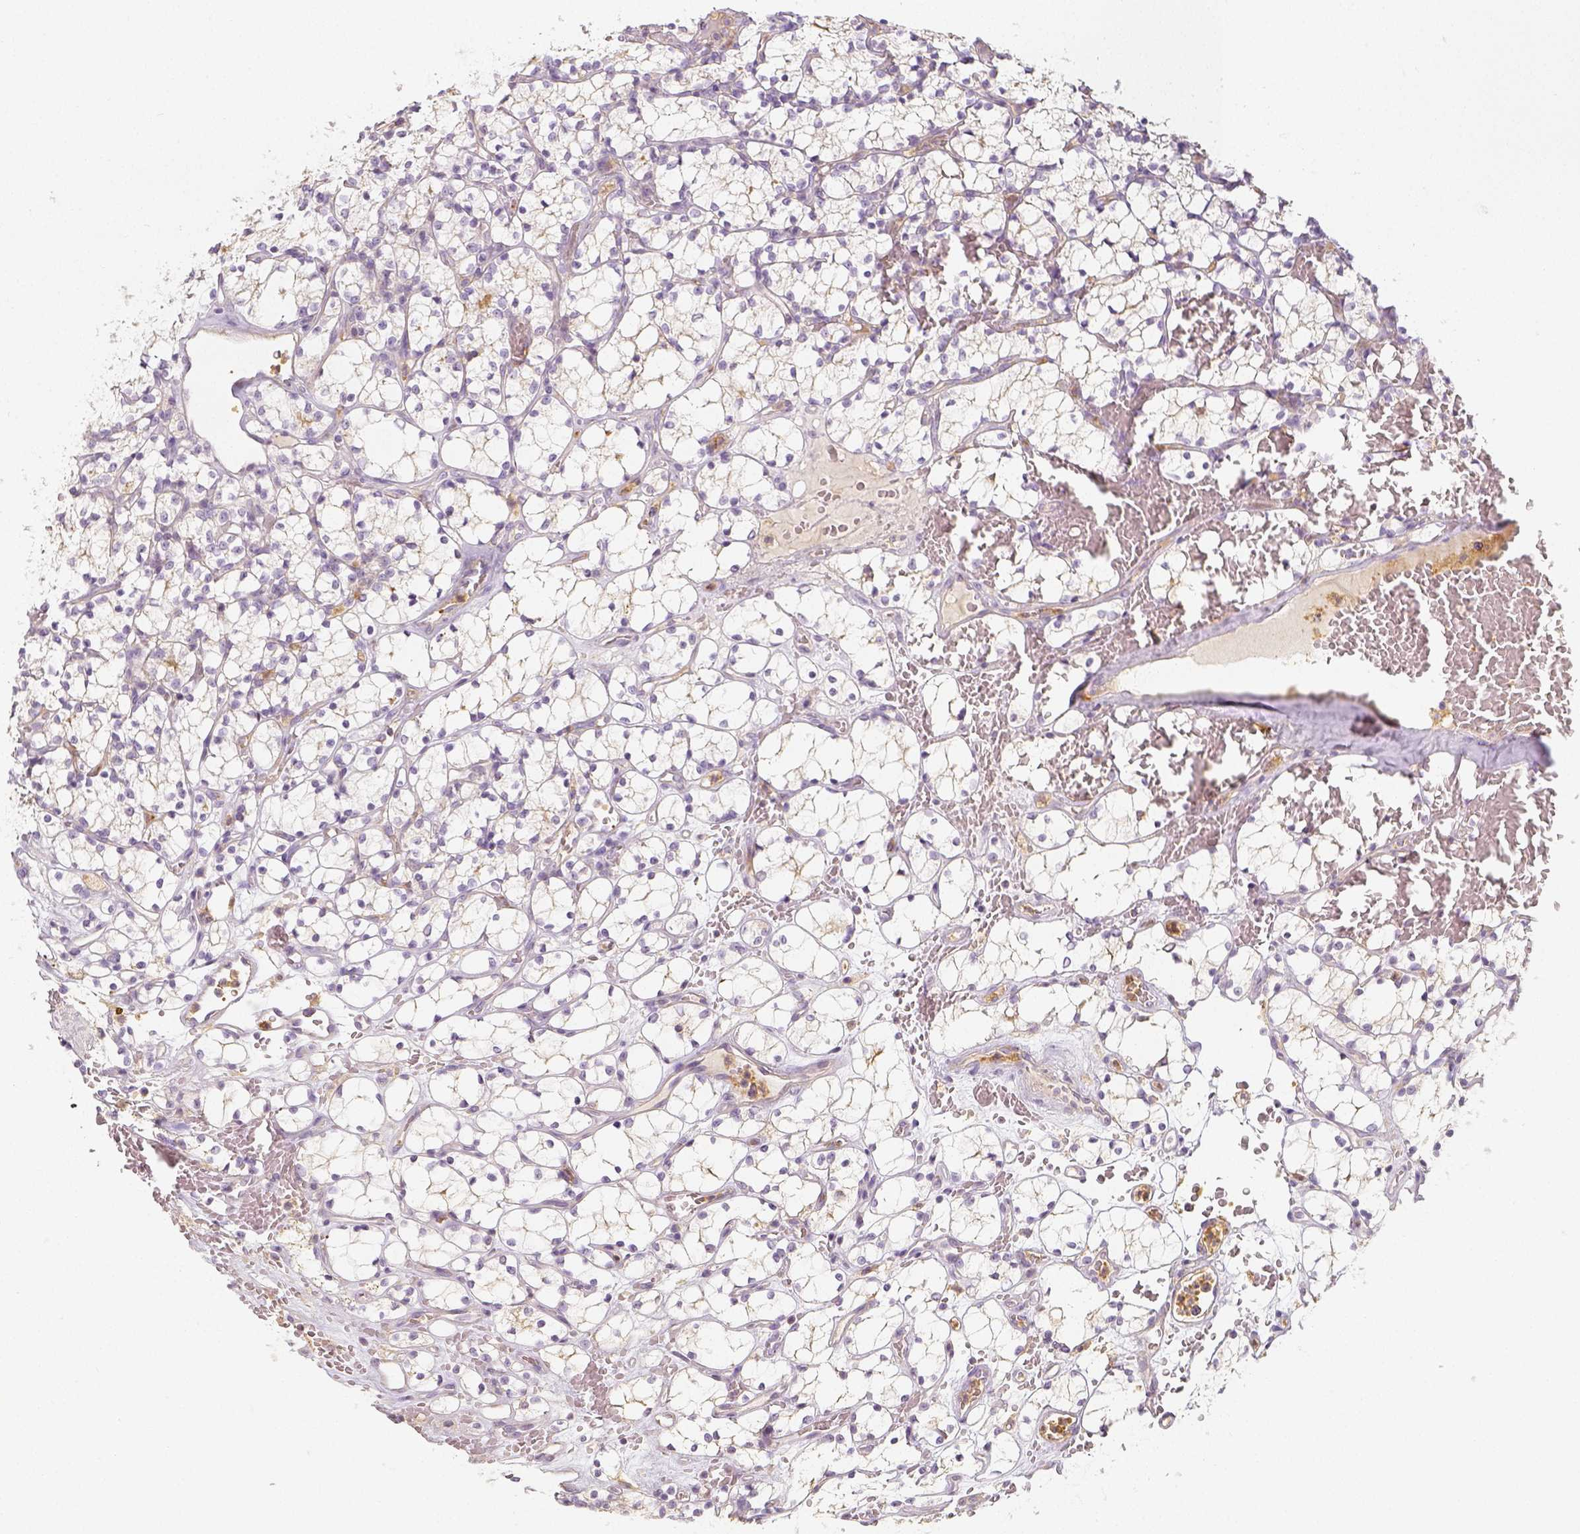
{"staining": {"intensity": "negative", "quantity": "none", "location": "none"}, "tissue": "renal cancer", "cell_type": "Tumor cells", "image_type": "cancer", "snomed": [{"axis": "morphology", "description": "Adenocarcinoma, NOS"}, {"axis": "topography", "description": "Kidney"}], "caption": "Adenocarcinoma (renal) stained for a protein using IHC demonstrates no positivity tumor cells.", "gene": "PTPRJ", "patient": {"sex": "female", "age": 69}}